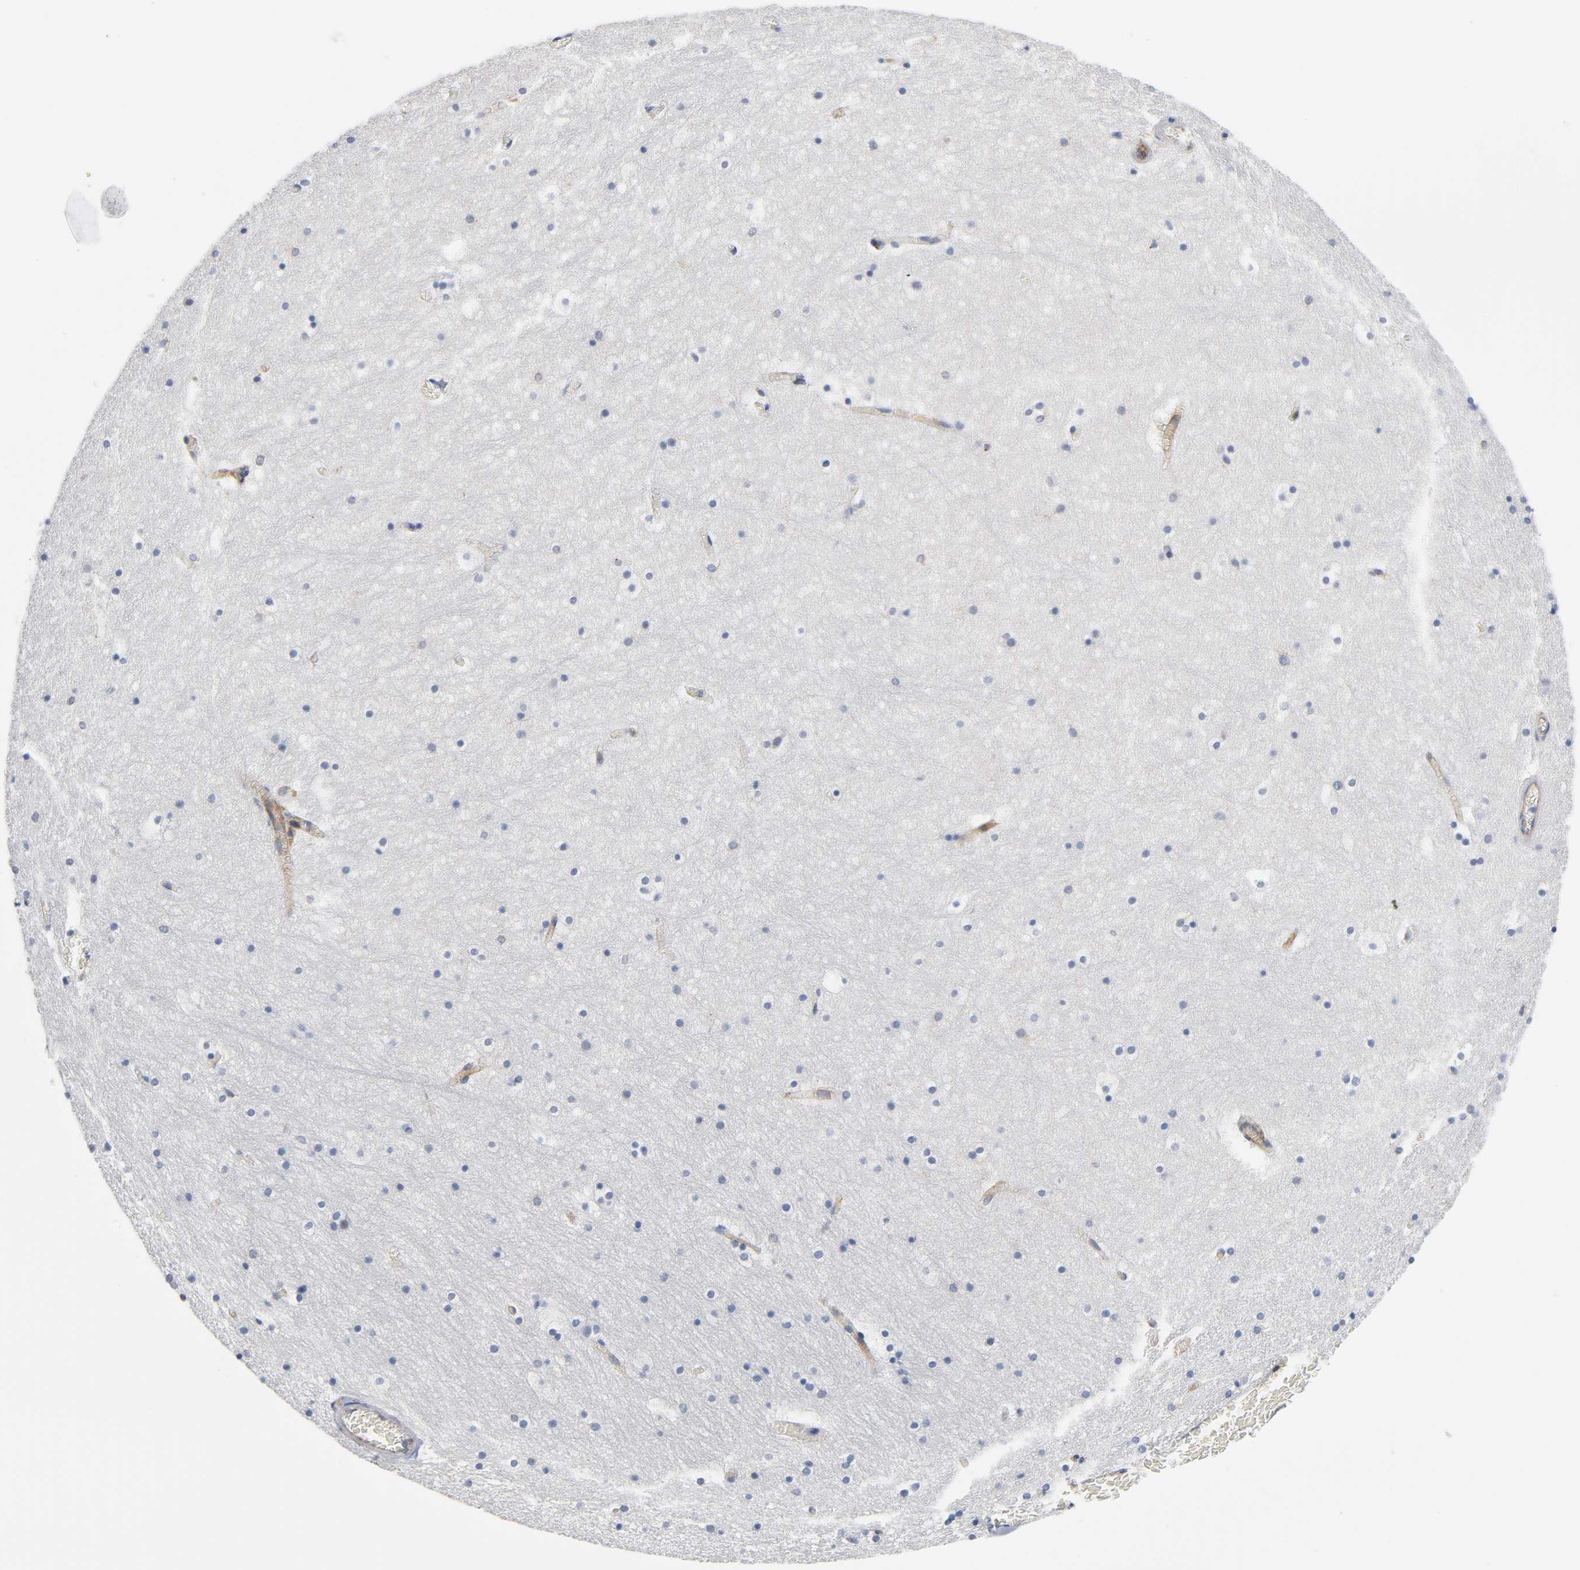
{"staining": {"intensity": "negative", "quantity": "none", "location": "none"}, "tissue": "hippocampus", "cell_type": "Glial cells", "image_type": "normal", "snomed": [{"axis": "morphology", "description": "Normal tissue, NOS"}, {"axis": "topography", "description": "Hippocampus"}], "caption": "This is an IHC photomicrograph of benign human hippocampus. There is no expression in glial cells.", "gene": "CD2AP", "patient": {"sex": "male", "age": 45}}